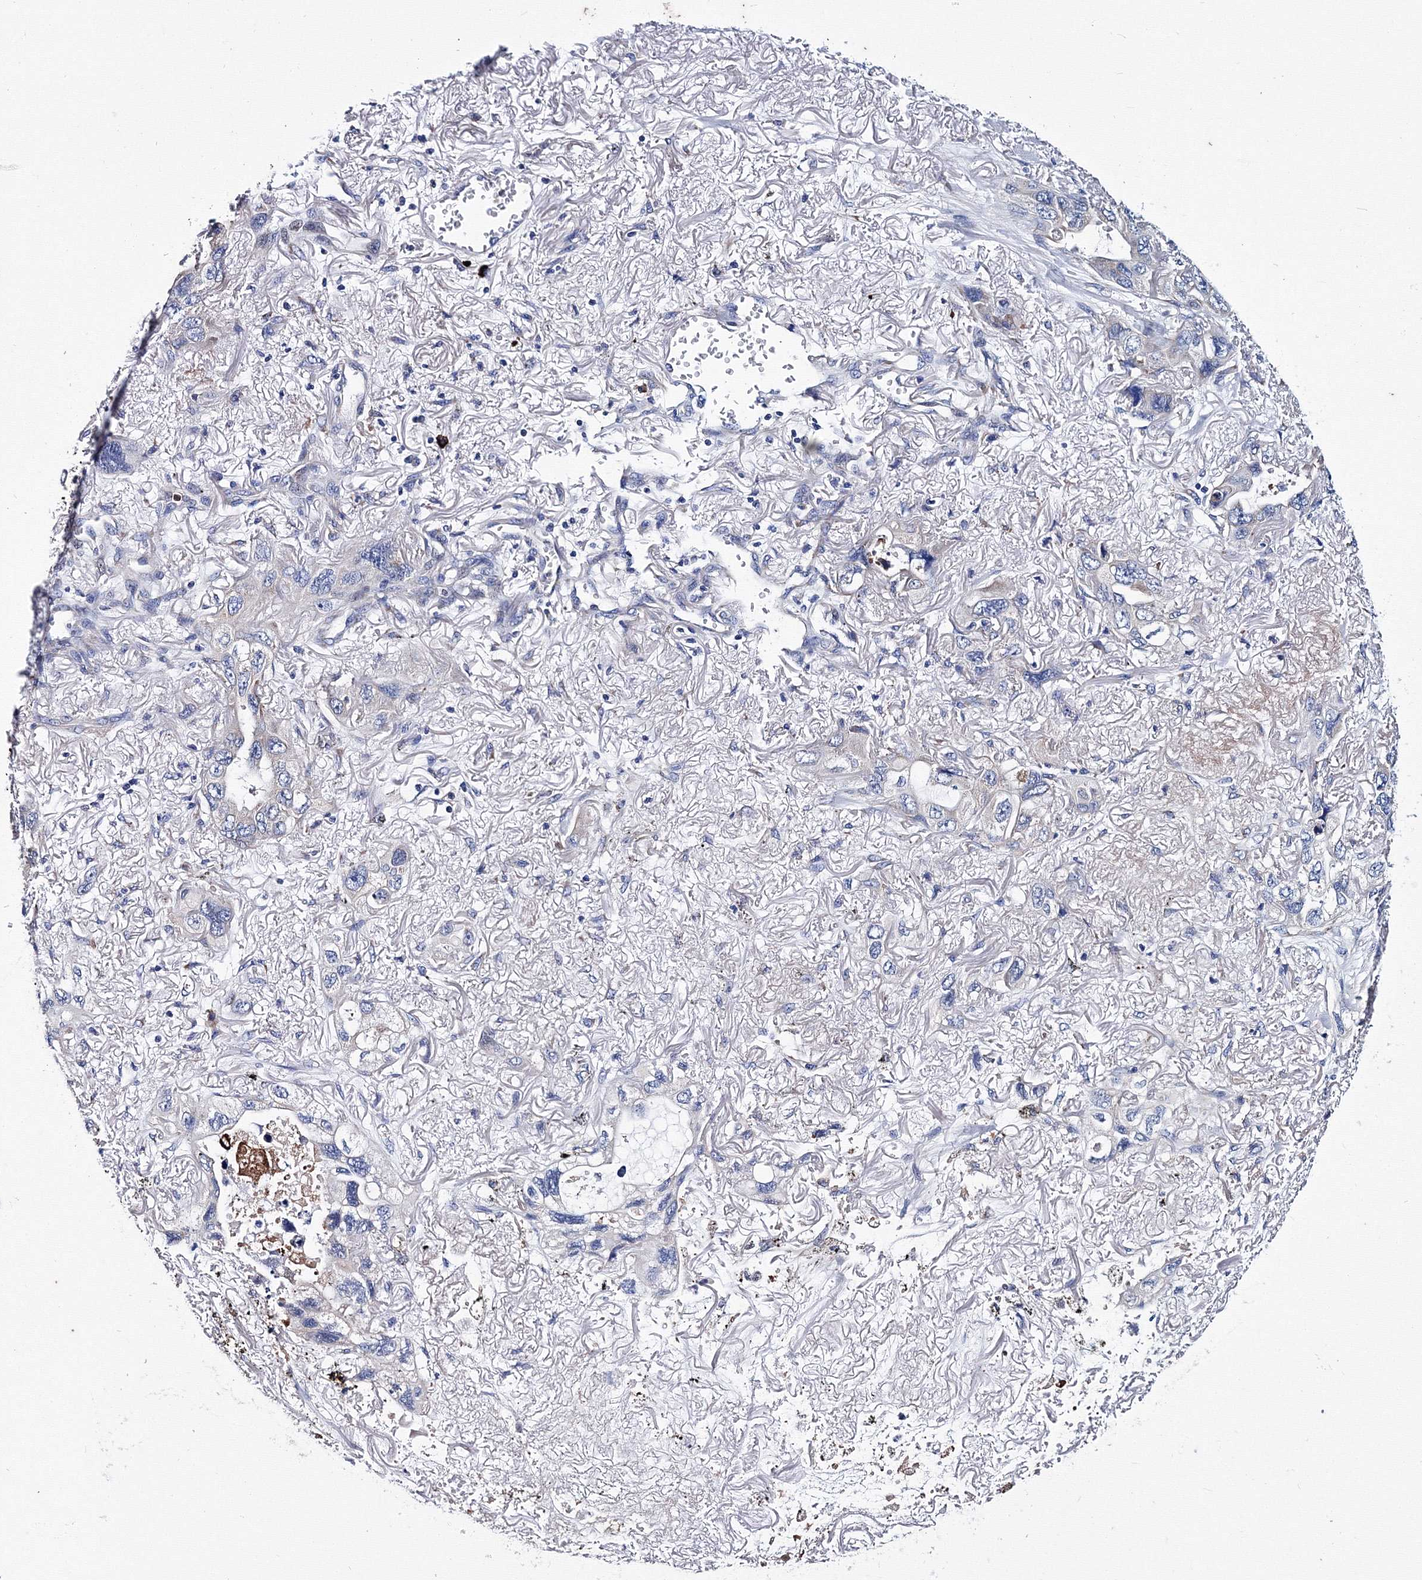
{"staining": {"intensity": "negative", "quantity": "none", "location": "none"}, "tissue": "lung cancer", "cell_type": "Tumor cells", "image_type": "cancer", "snomed": [{"axis": "morphology", "description": "Squamous cell carcinoma, NOS"}, {"axis": "topography", "description": "Lung"}], "caption": "IHC photomicrograph of squamous cell carcinoma (lung) stained for a protein (brown), which shows no expression in tumor cells.", "gene": "TRPM2", "patient": {"sex": "female", "age": 73}}